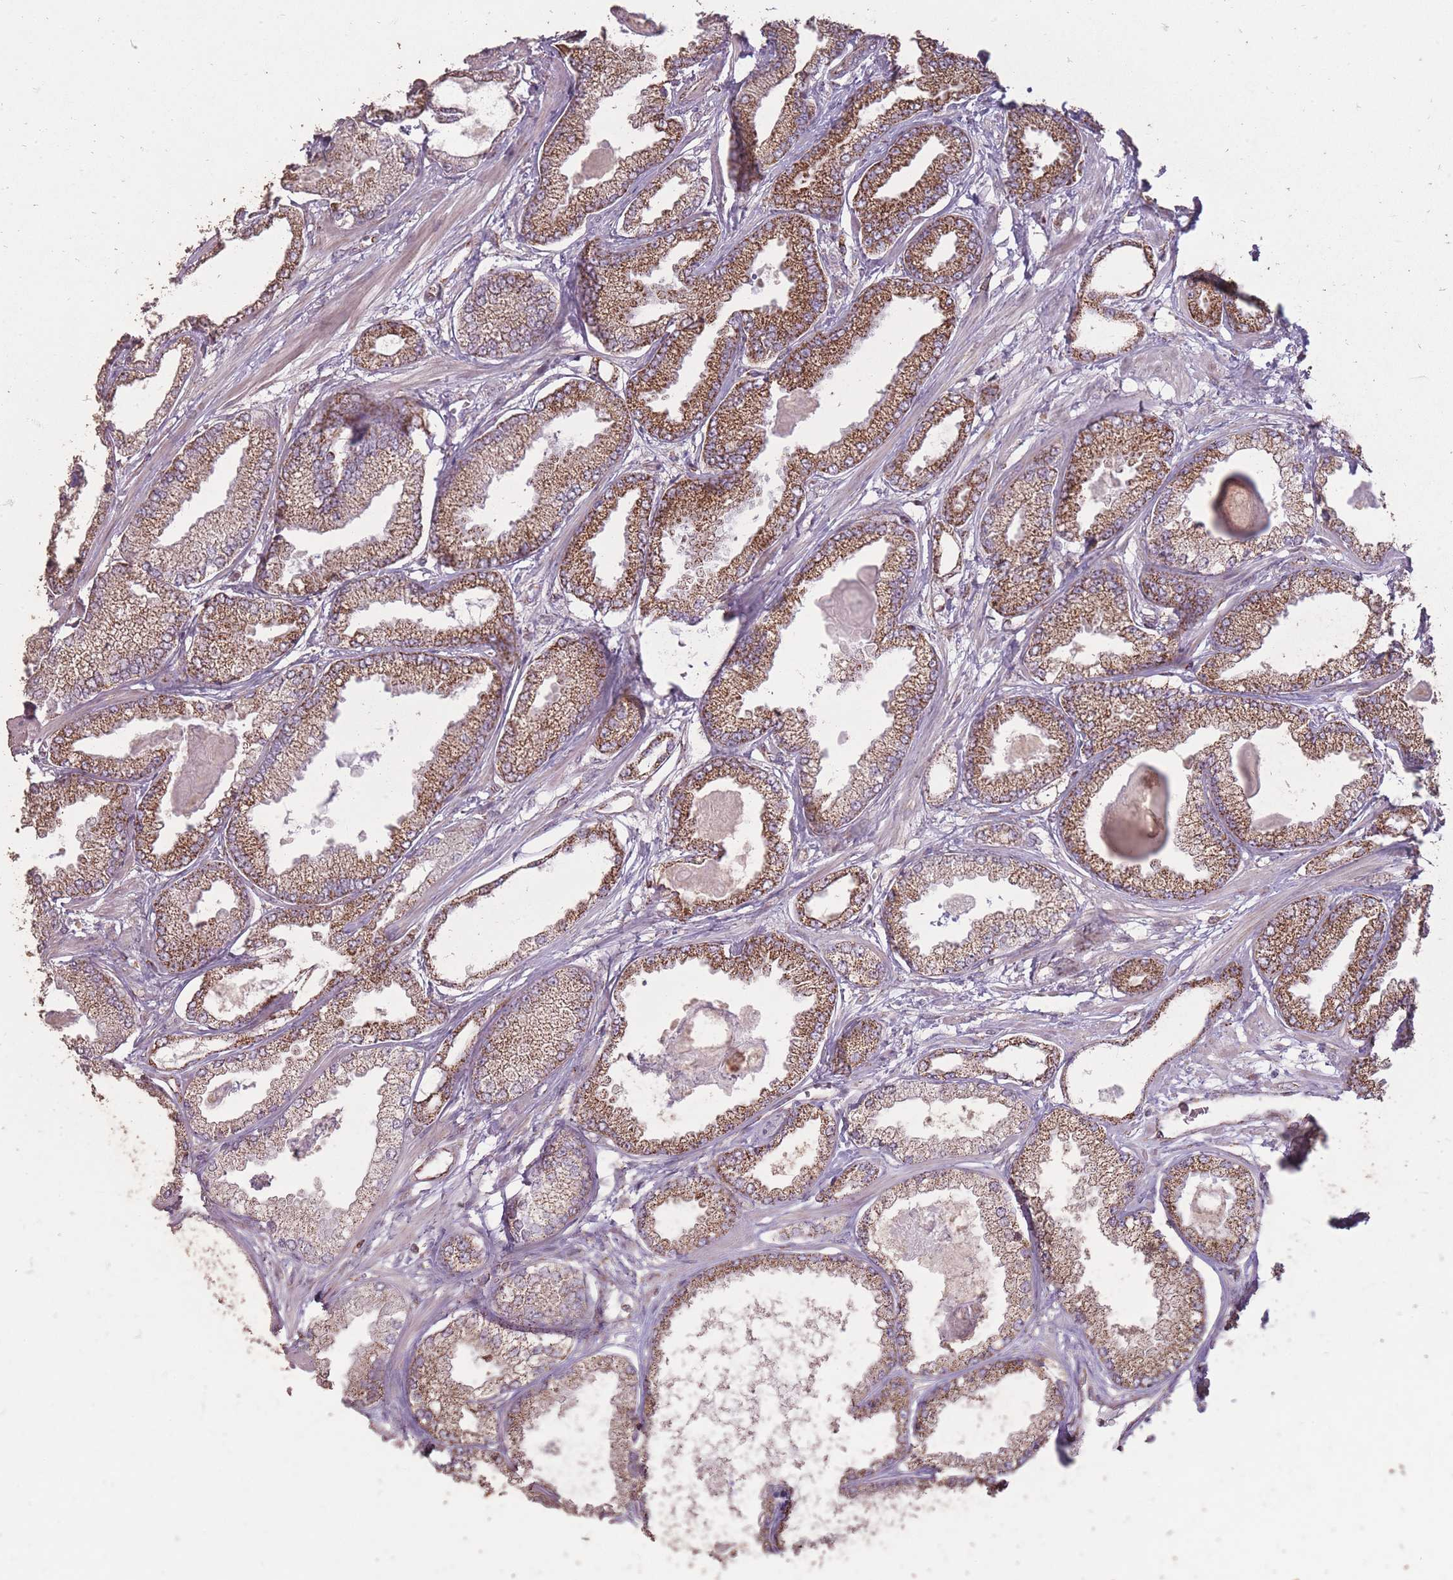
{"staining": {"intensity": "strong", "quantity": ">75%", "location": "cytoplasmic/membranous"}, "tissue": "prostate cancer", "cell_type": "Tumor cells", "image_type": "cancer", "snomed": [{"axis": "morphology", "description": "Adenocarcinoma, Low grade"}, {"axis": "topography", "description": "Prostate"}], "caption": "A high-resolution micrograph shows immunohistochemistry (IHC) staining of adenocarcinoma (low-grade) (prostate), which reveals strong cytoplasmic/membranous positivity in approximately >75% of tumor cells.", "gene": "CNOT8", "patient": {"sex": "male", "age": 64}}